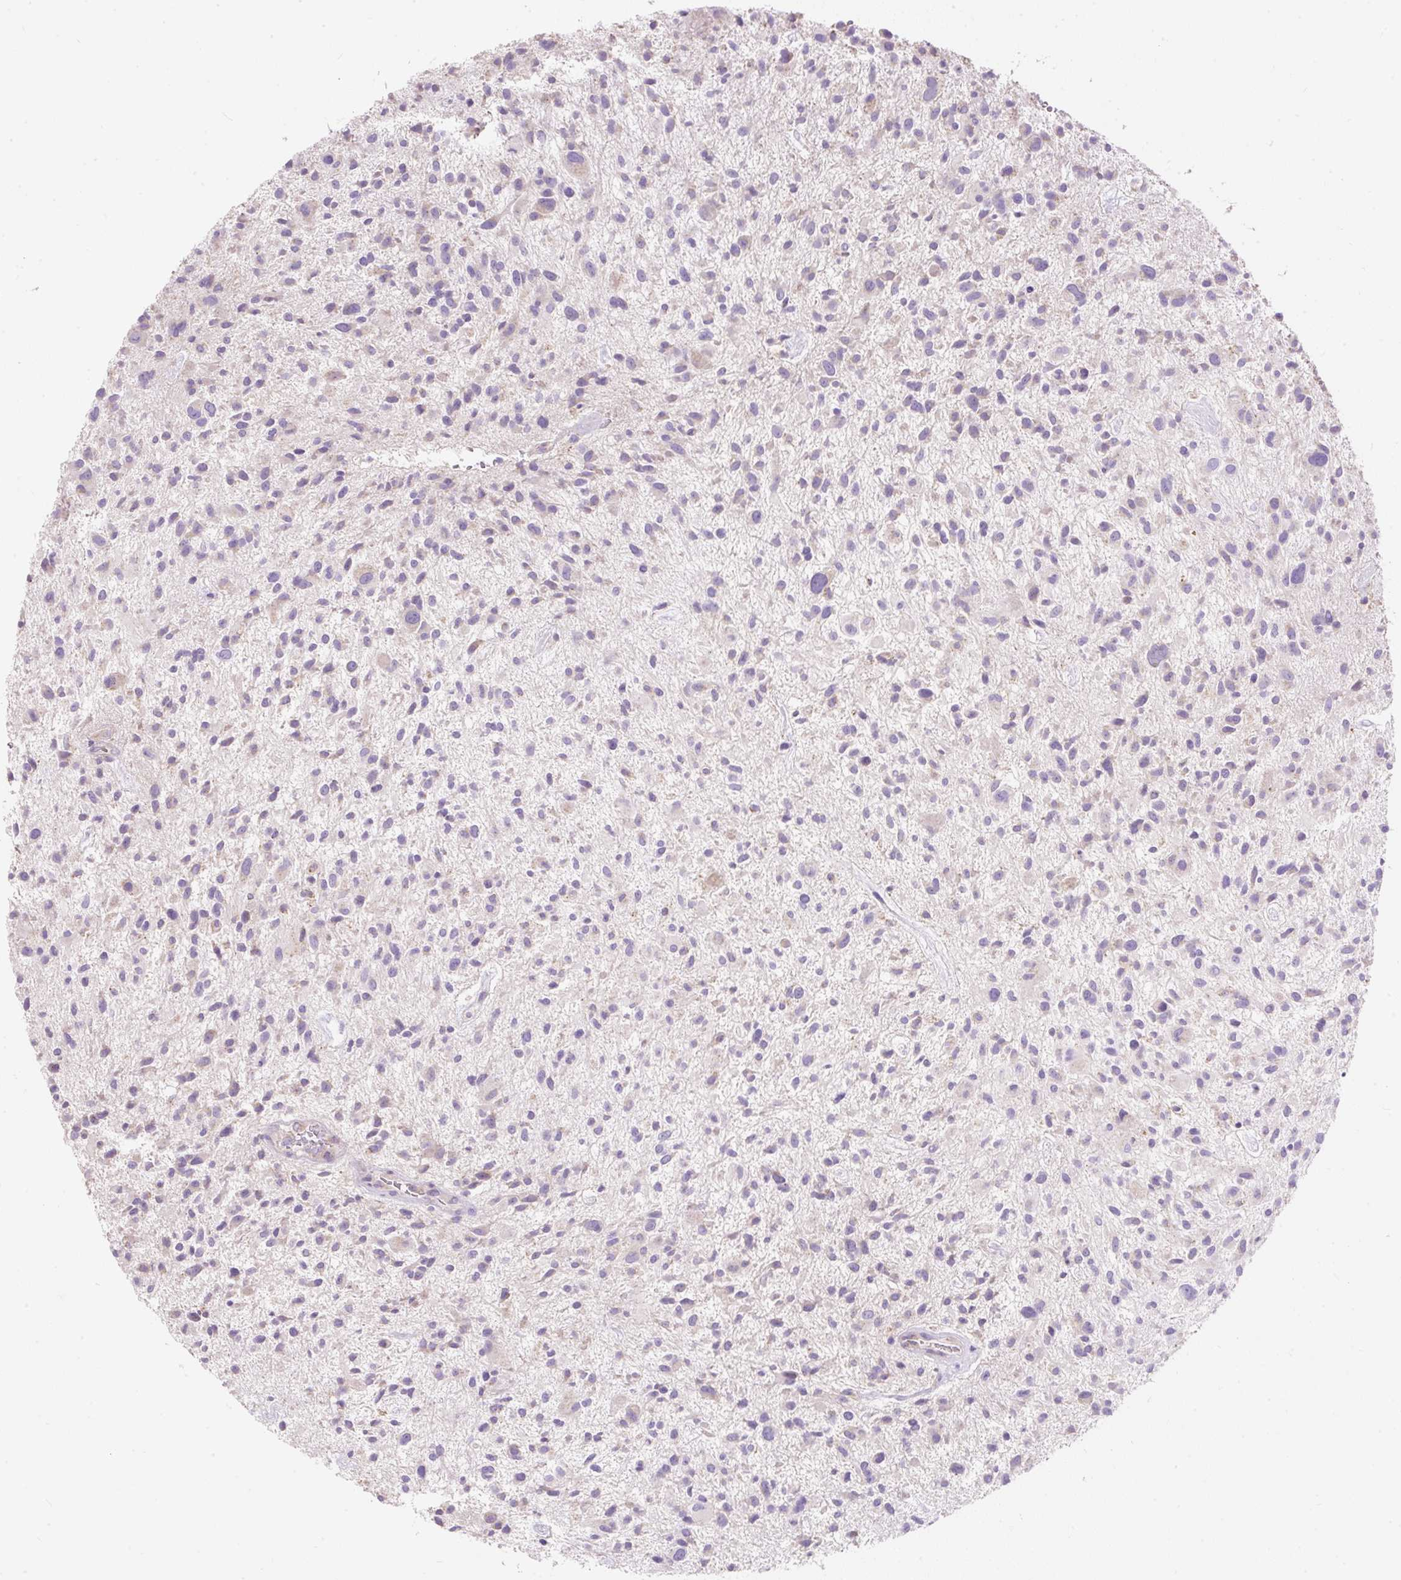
{"staining": {"intensity": "negative", "quantity": "none", "location": "none"}, "tissue": "glioma", "cell_type": "Tumor cells", "image_type": "cancer", "snomed": [{"axis": "morphology", "description": "Glioma, malignant, High grade"}, {"axis": "topography", "description": "Brain"}], "caption": "High magnification brightfield microscopy of glioma stained with DAB (brown) and counterstained with hematoxylin (blue): tumor cells show no significant staining.", "gene": "SUSD5", "patient": {"sex": "male", "age": 47}}